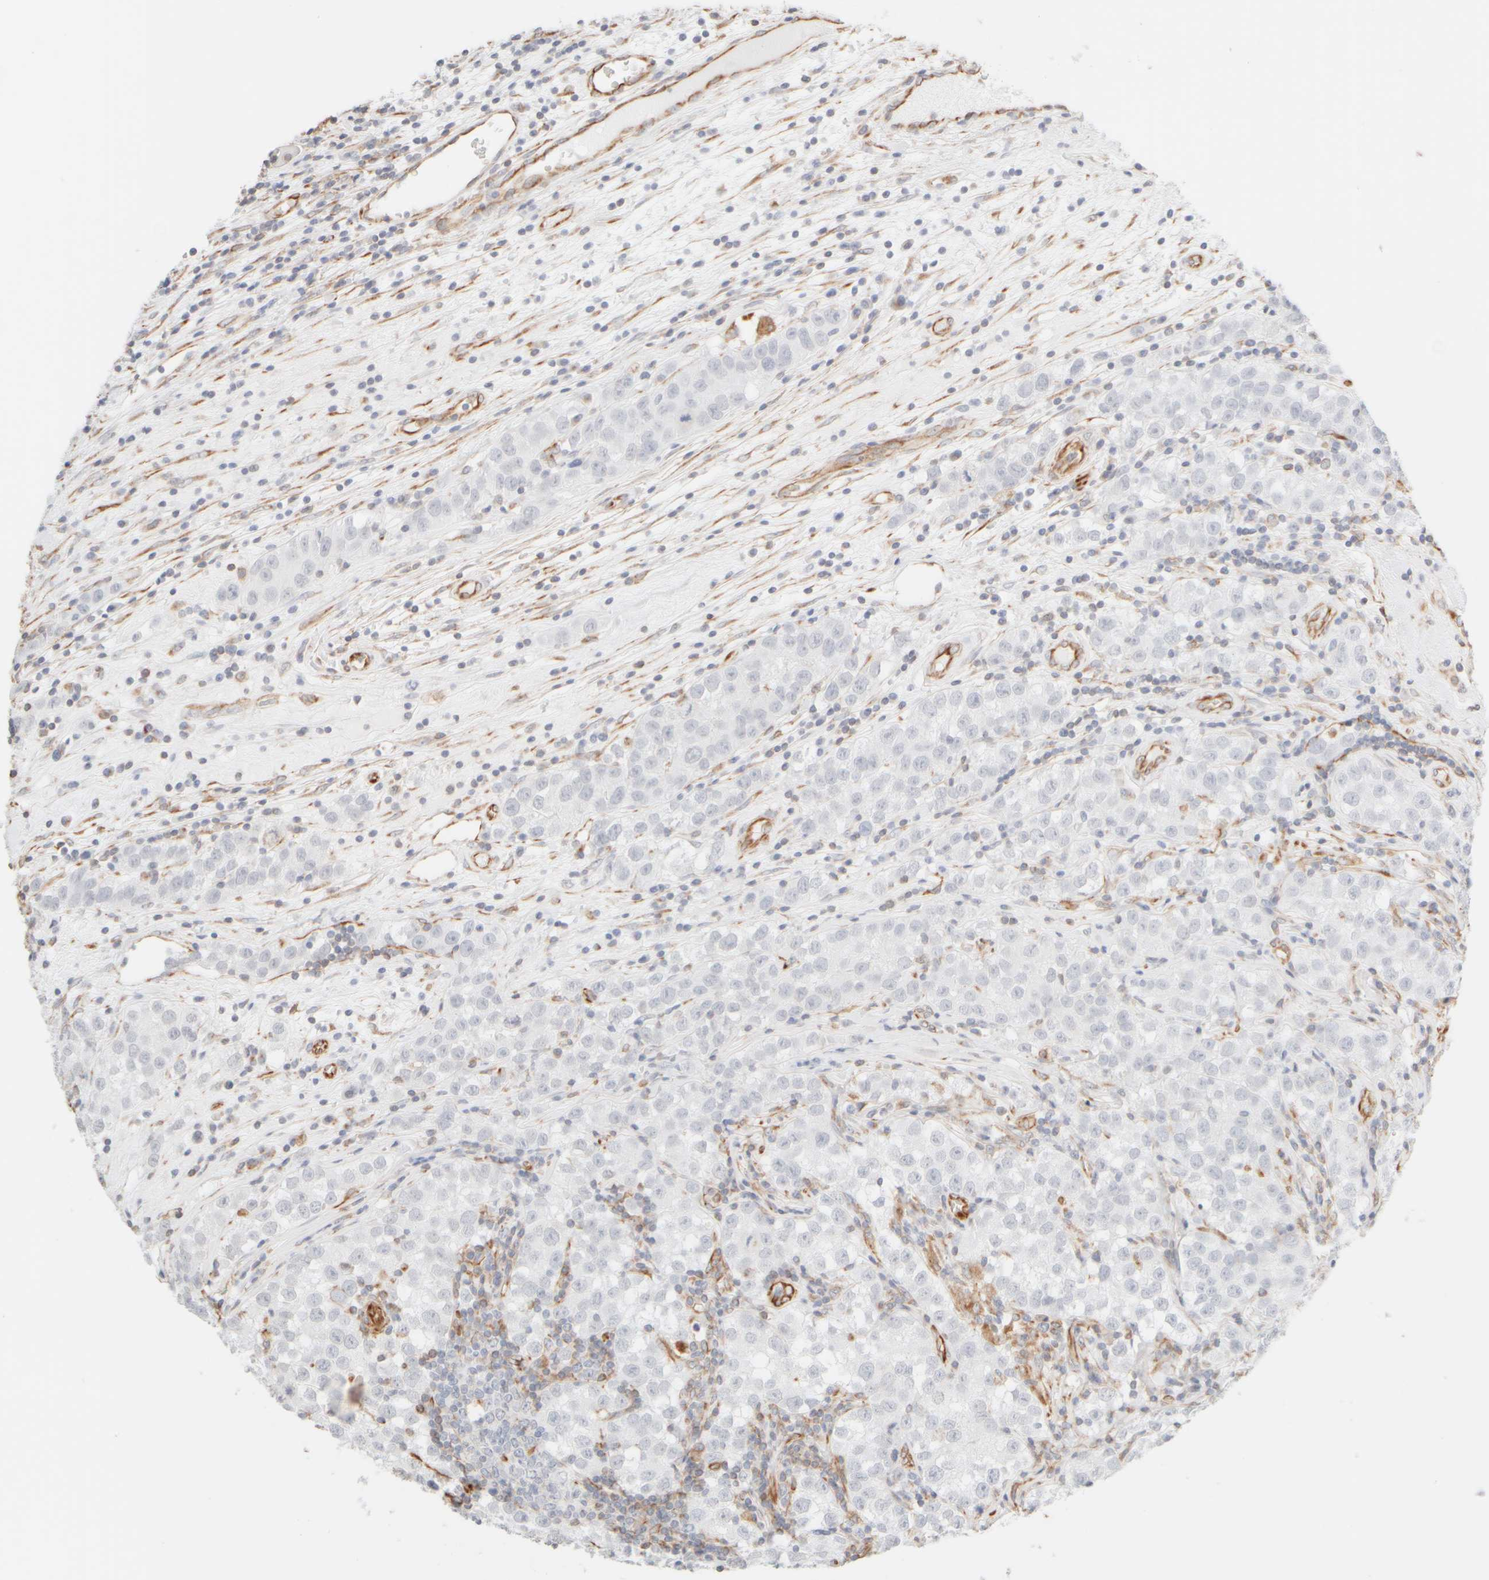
{"staining": {"intensity": "negative", "quantity": "none", "location": "none"}, "tissue": "testis cancer", "cell_type": "Tumor cells", "image_type": "cancer", "snomed": [{"axis": "morphology", "description": "Seminoma, NOS"}, {"axis": "morphology", "description": "Carcinoma, Embryonal, NOS"}, {"axis": "topography", "description": "Testis"}], "caption": "Histopathology image shows no significant protein positivity in tumor cells of embryonal carcinoma (testis).", "gene": "KRT15", "patient": {"sex": "male", "age": 43}}